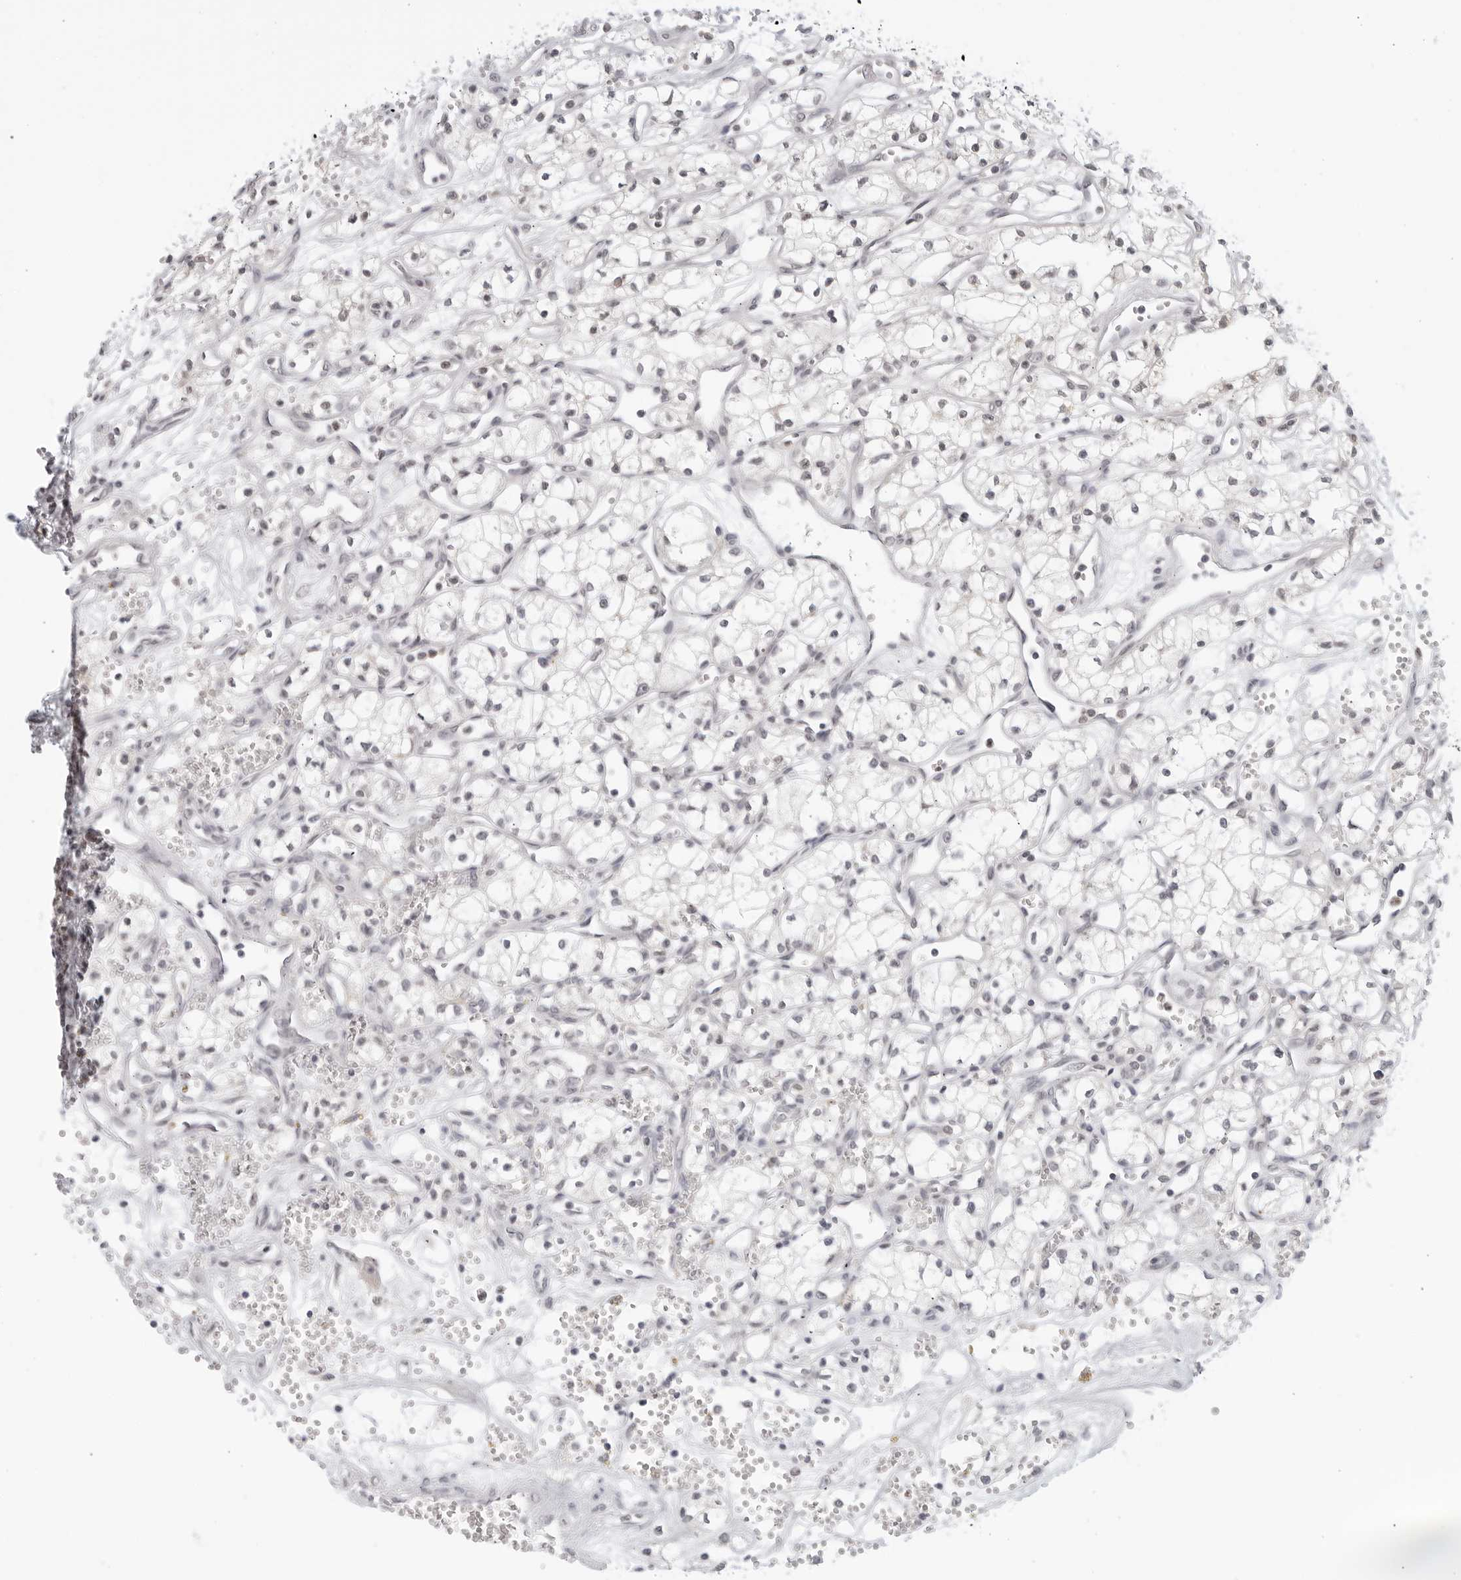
{"staining": {"intensity": "negative", "quantity": "none", "location": "none"}, "tissue": "renal cancer", "cell_type": "Tumor cells", "image_type": "cancer", "snomed": [{"axis": "morphology", "description": "Adenocarcinoma, NOS"}, {"axis": "topography", "description": "Kidney"}], "caption": "Histopathology image shows no protein expression in tumor cells of adenocarcinoma (renal) tissue. (Stains: DAB IHC with hematoxylin counter stain, Microscopy: brightfield microscopy at high magnification).", "gene": "RAB11FIP3", "patient": {"sex": "male", "age": 59}}